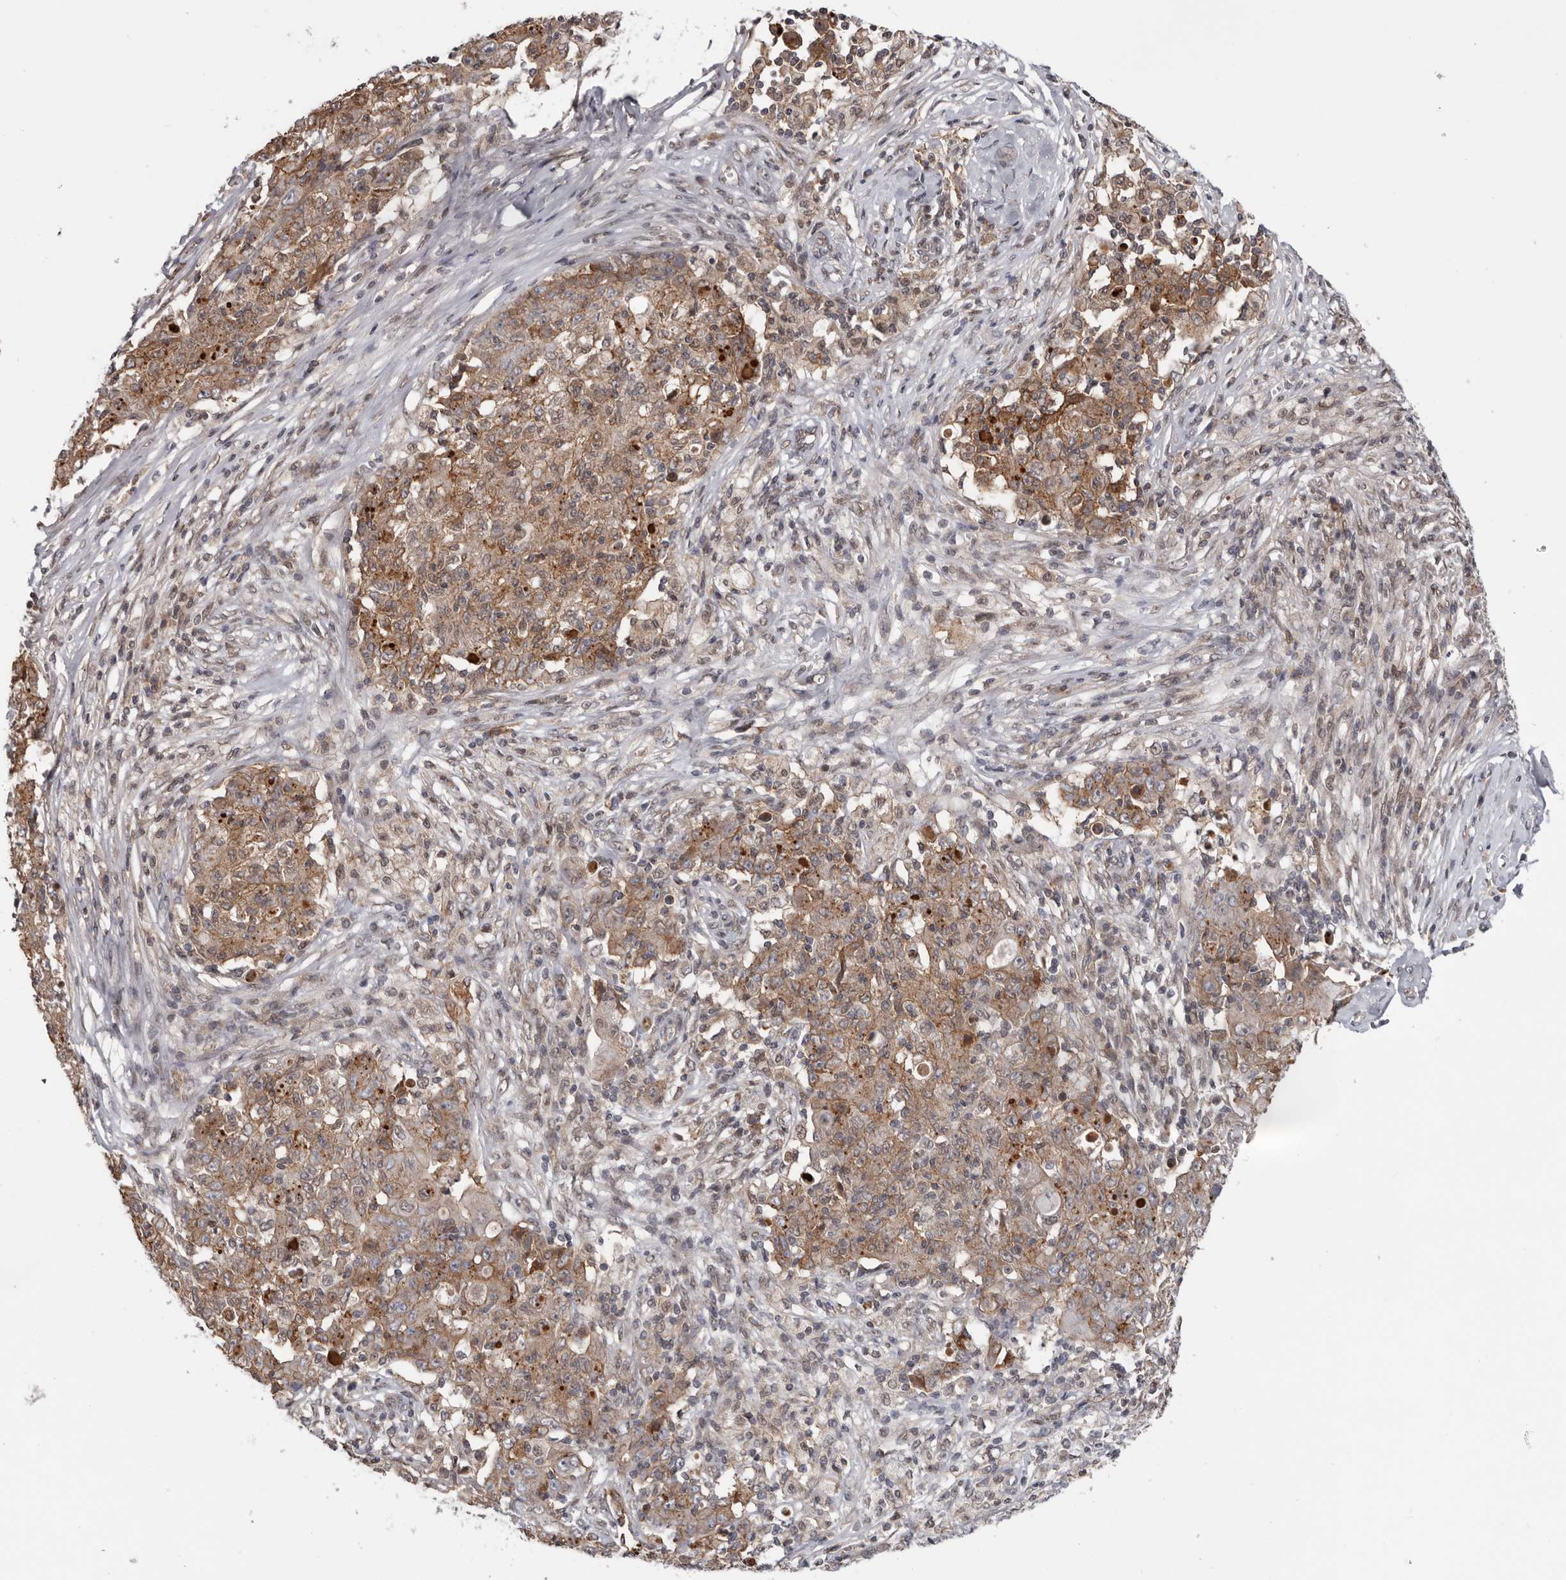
{"staining": {"intensity": "moderate", "quantity": ">75%", "location": "cytoplasmic/membranous"}, "tissue": "ovarian cancer", "cell_type": "Tumor cells", "image_type": "cancer", "snomed": [{"axis": "morphology", "description": "Carcinoma, endometroid"}, {"axis": "topography", "description": "Ovary"}], "caption": "Moderate cytoplasmic/membranous protein expression is present in about >75% of tumor cells in ovarian cancer.", "gene": "MOGAT2", "patient": {"sex": "female", "age": 42}}